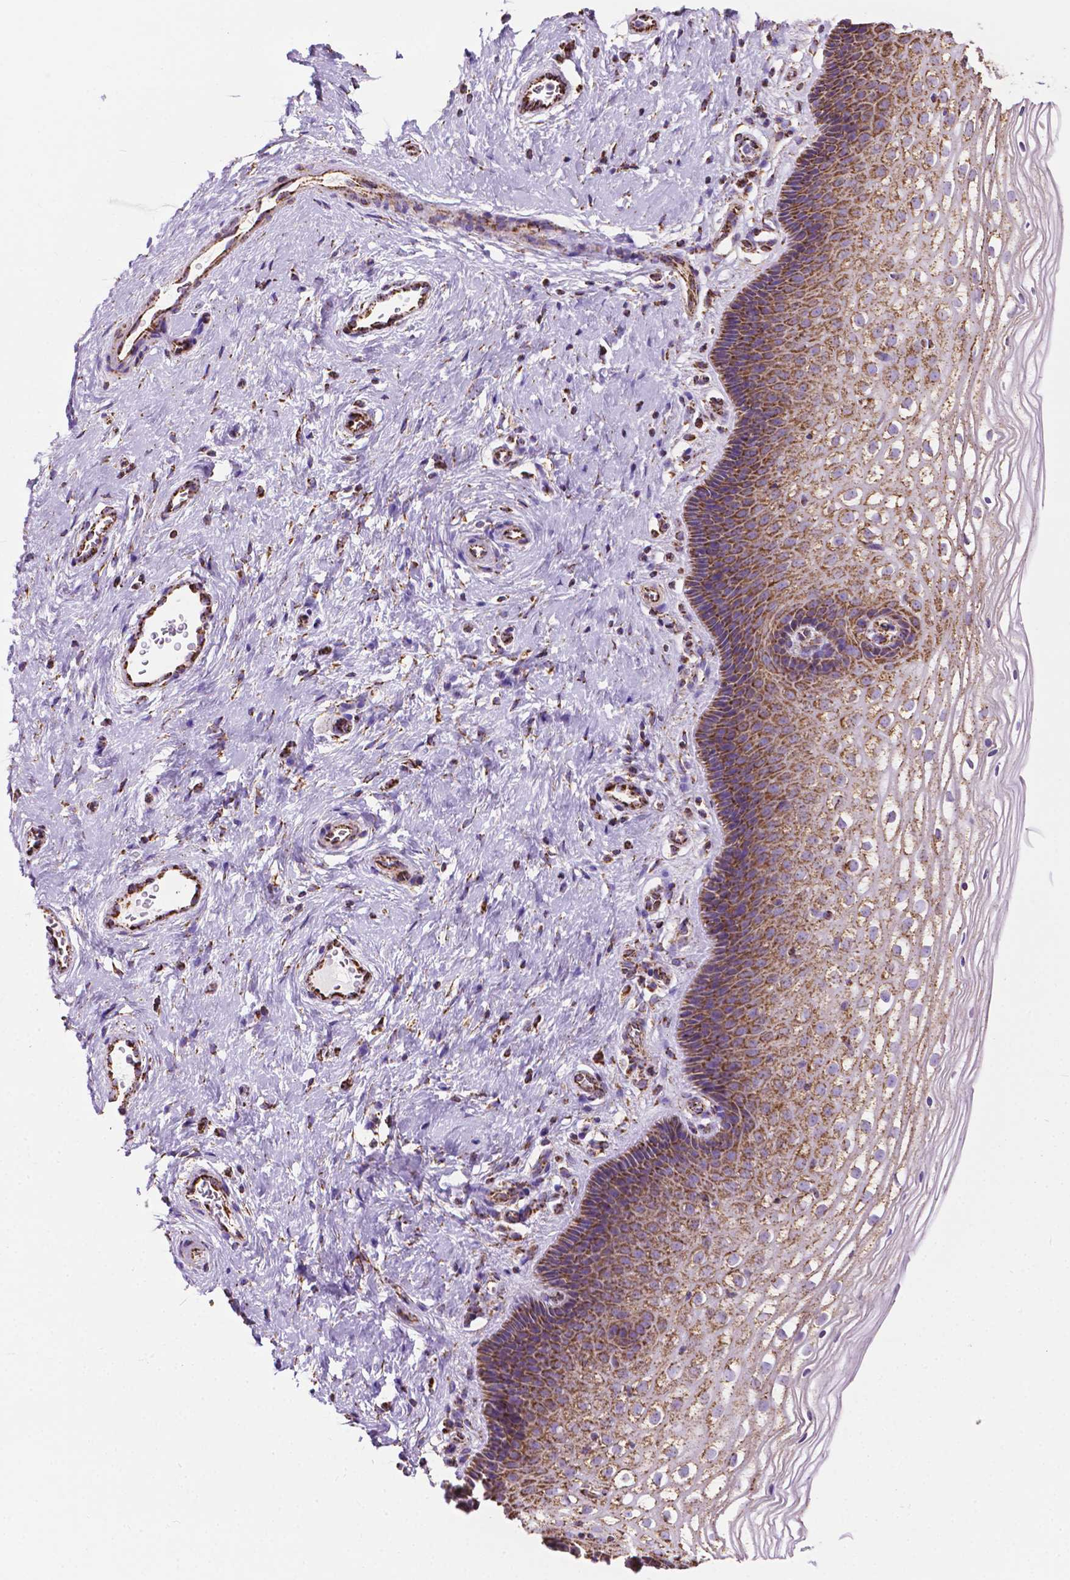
{"staining": {"intensity": "strong", "quantity": ">75%", "location": "cytoplasmic/membranous"}, "tissue": "cervix", "cell_type": "Glandular cells", "image_type": "normal", "snomed": [{"axis": "morphology", "description": "Normal tissue, NOS"}, {"axis": "topography", "description": "Cervix"}], "caption": "The histopathology image exhibits immunohistochemical staining of benign cervix. There is strong cytoplasmic/membranous positivity is appreciated in about >75% of glandular cells.", "gene": "RMDN3", "patient": {"sex": "female", "age": 34}}